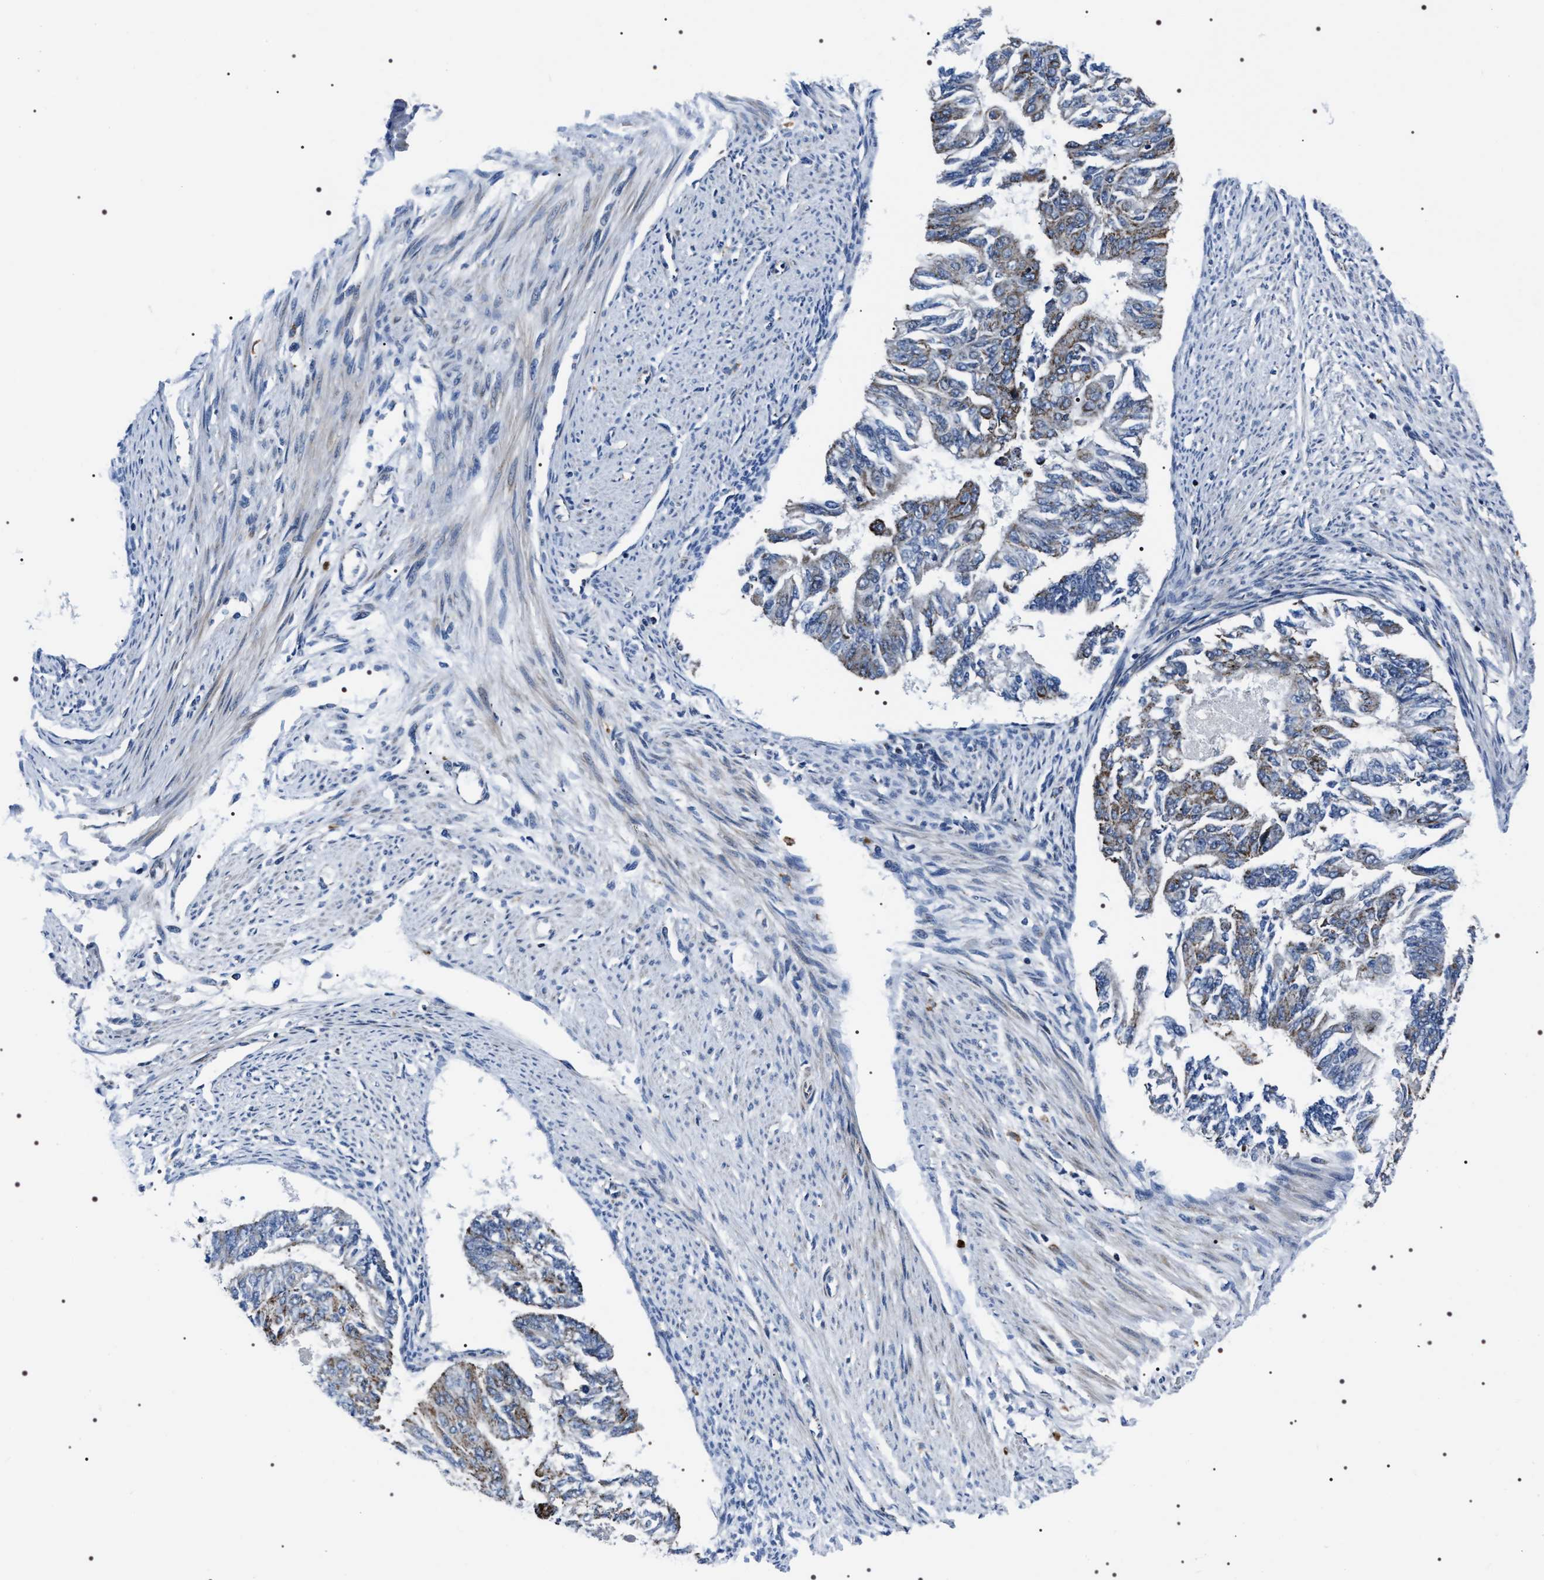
{"staining": {"intensity": "moderate", "quantity": "<25%", "location": "cytoplasmic/membranous"}, "tissue": "endometrial cancer", "cell_type": "Tumor cells", "image_type": "cancer", "snomed": [{"axis": "morphology", "description": "Adenocarcinoma, NOS"}, {"axis": "topography", "description": "Endometrium"}], "caption": "There is low levels of moderate cytoplasmic/membranous expression in tumor cells of endometrial cancer, as demonstrated by immunohistochemical staining (brown color).", "gene": "NTMT1", "patient": {"sex": "female", "age": 32}}